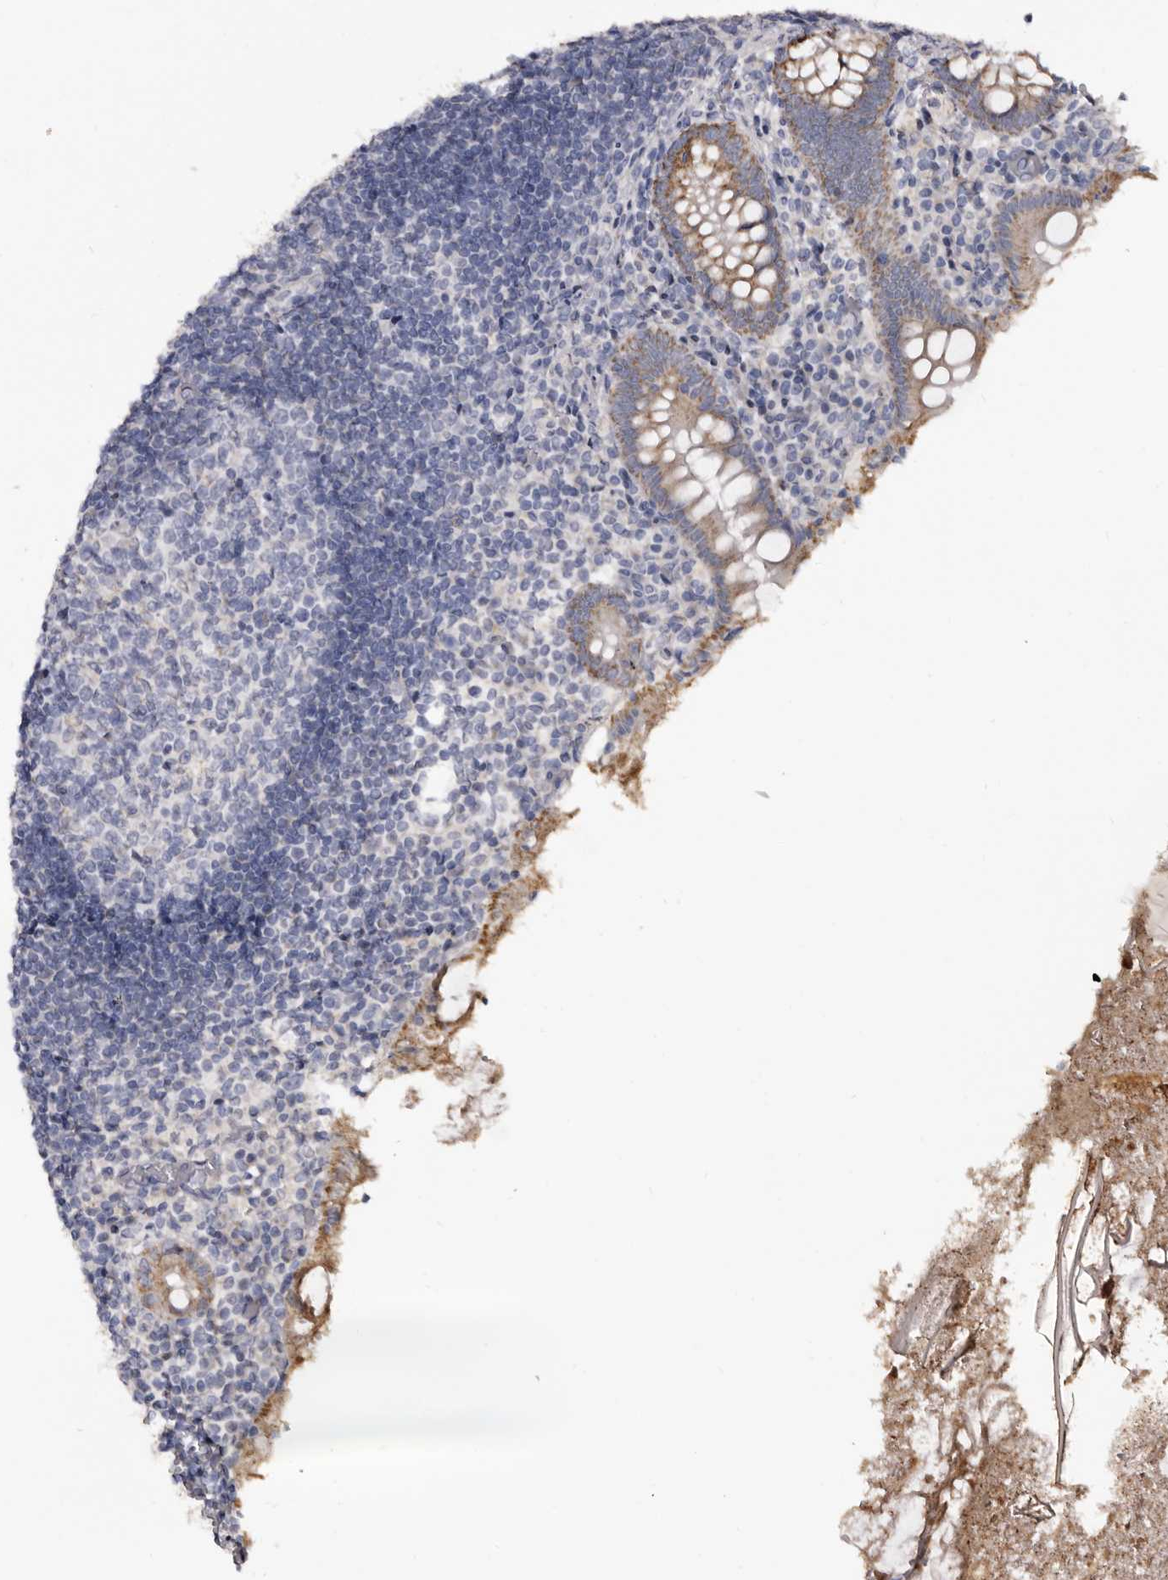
{"staining": {"intensity": "moderate", "quantity": ">75%", "location": "cytoplasmic/membranous"}, "tissue": "appendix", "cell_type": "Glandular cells", "image_type": "normal", "snomed": [{"axis": "morphology", "description": "Normal tissue, NOS"}, {"axis": "topography", "description": "Appendix"}], "caption": "Human appendix stained with a brown dye demonstrates moderate cytoplasmic/membranous positive positivity in approximately >75% of glandular cells.", "gene": "CASQ1", "patient": {"sex": "female", "age": 17}}